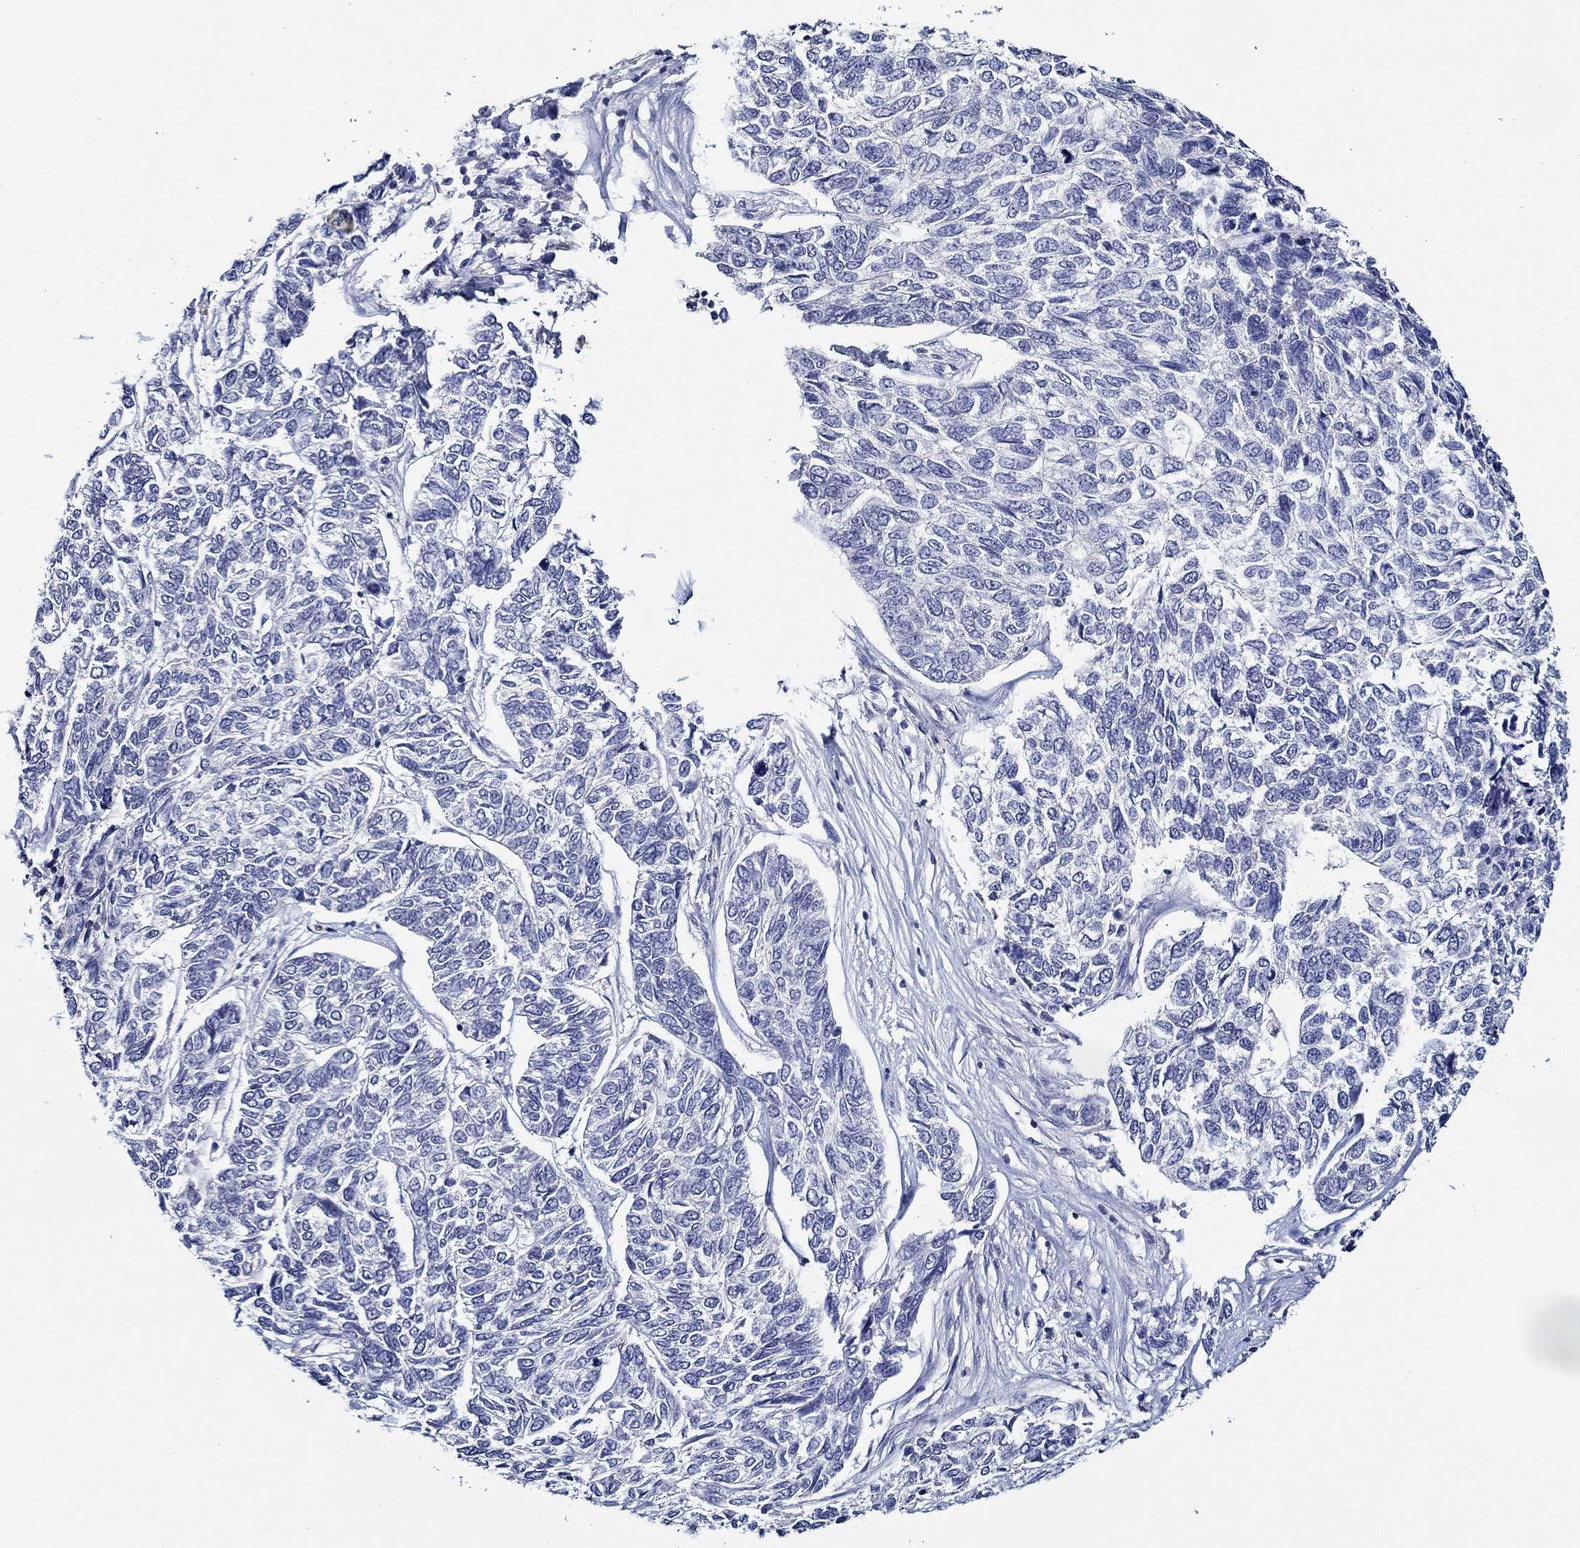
{"staining": {"intensity": "negative", "quantity": "none", "location": "none"}, "tissue": "skin cancer", "cell_type": "Tumor cells", "image_type": "cancer", "snomed": [{"axis": "morphology", "description": "Basal cell carcinoma"}, {"axis": "topography", "description": "Skin"}], "caption": "DAB (3,3'-diaminobenzidine) immunohistochemical staining of human skin cancer reveals no significant expression in tumor cells. (Immunohistochemistry (ihc), brightfield microscopy, high magnification).", "gene": "GATA2", "patient": {"sex": "female", "age": 65}}